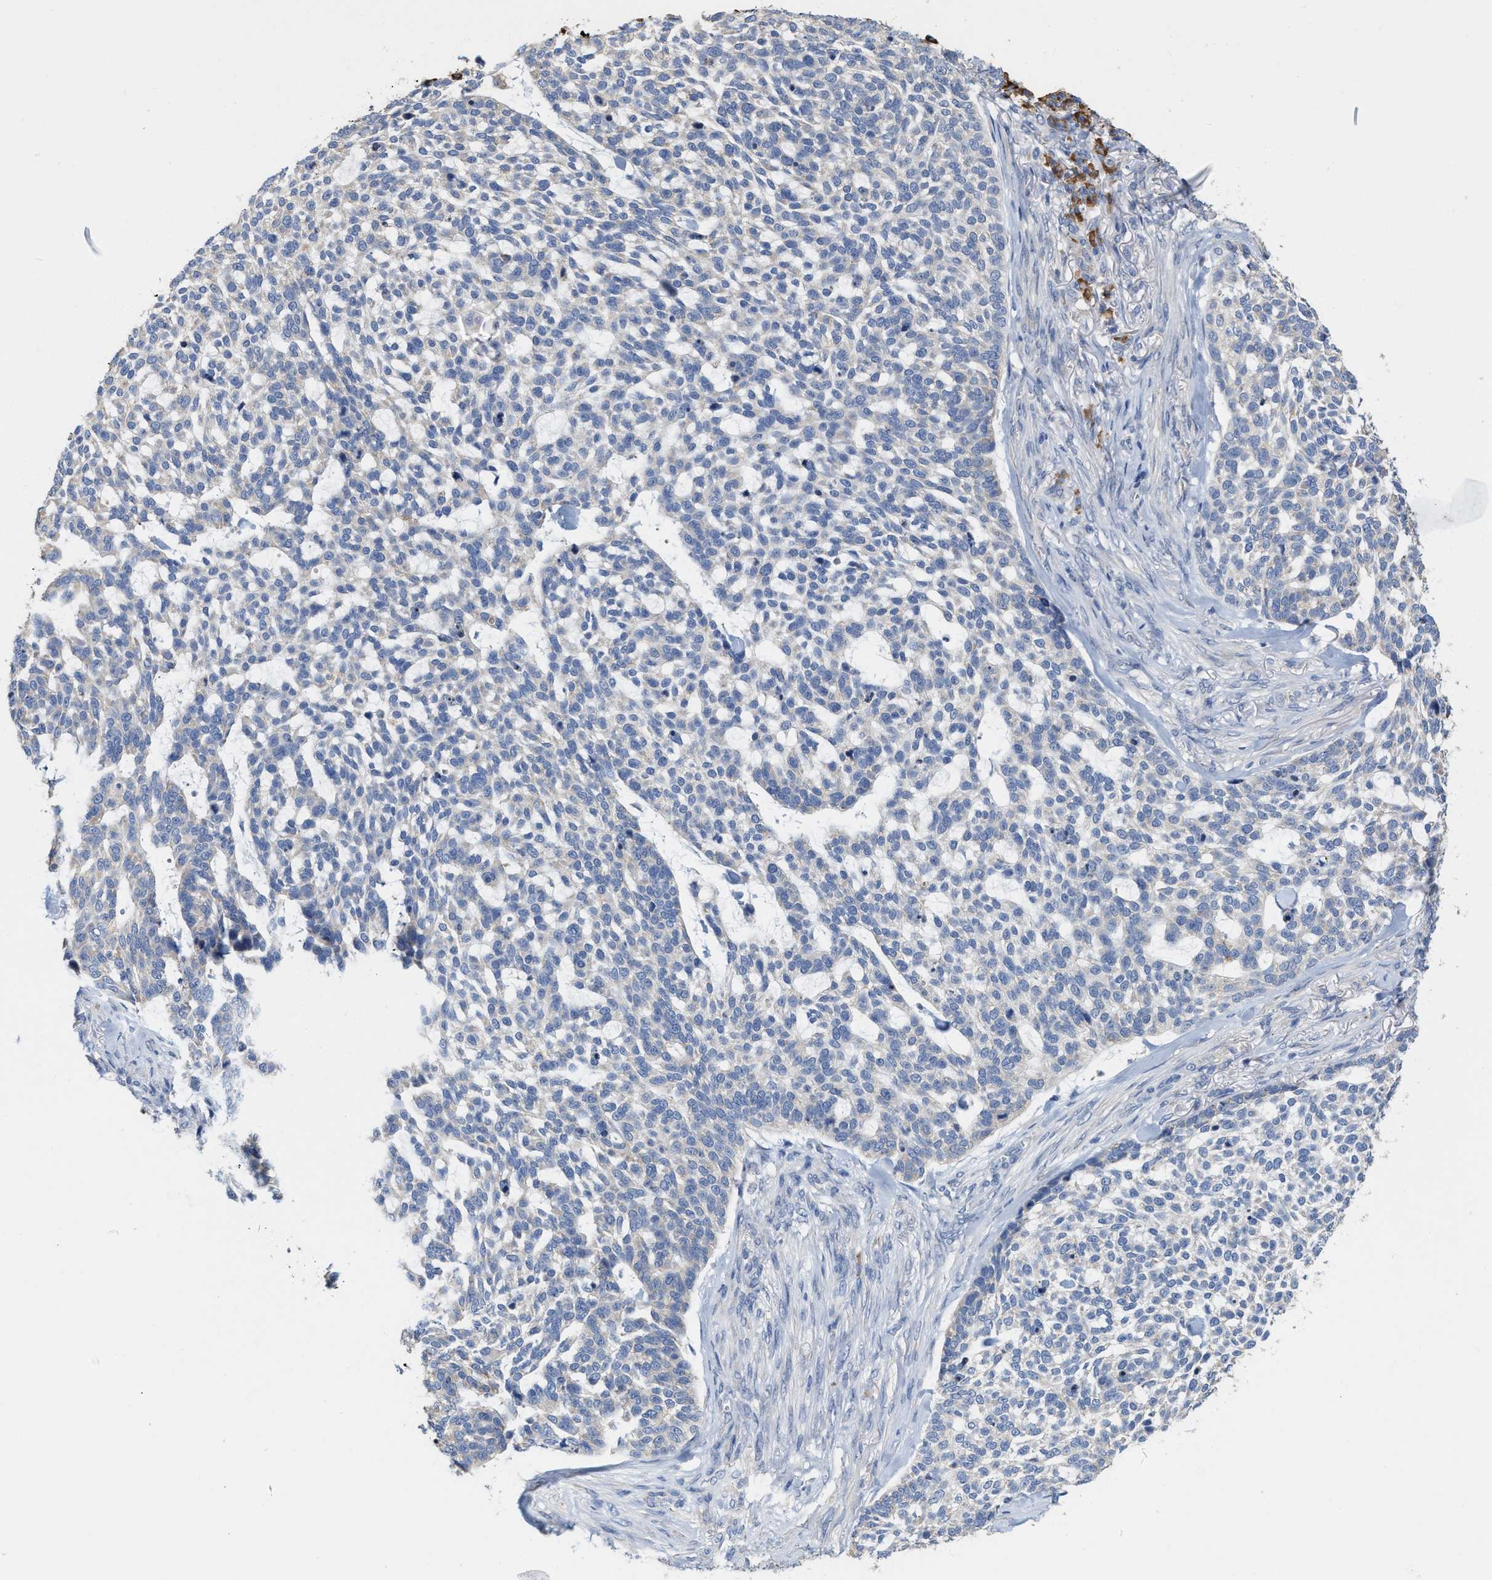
{"staining": {"intensity": "negative", "quantity": "none", "location": "none"}, "tissue": "skin cancer", "cell_type": "Tumor cells", "image_type": "cancer", "snomed": [{"axis": "morphology", "description": "Basal cell carcinoma"}, {"axis": "topography", "description": "Skin"}], "caption": "An immunohistochemistry image of skin cancer (basal cell carcinoma) is shown. There is no staining in tumor cells of skin cancer (basal cell carcinoma). (DAB IHC, high magnification).", "gene": "RYR2", "patient": {"sex": "female", "age": 64}}